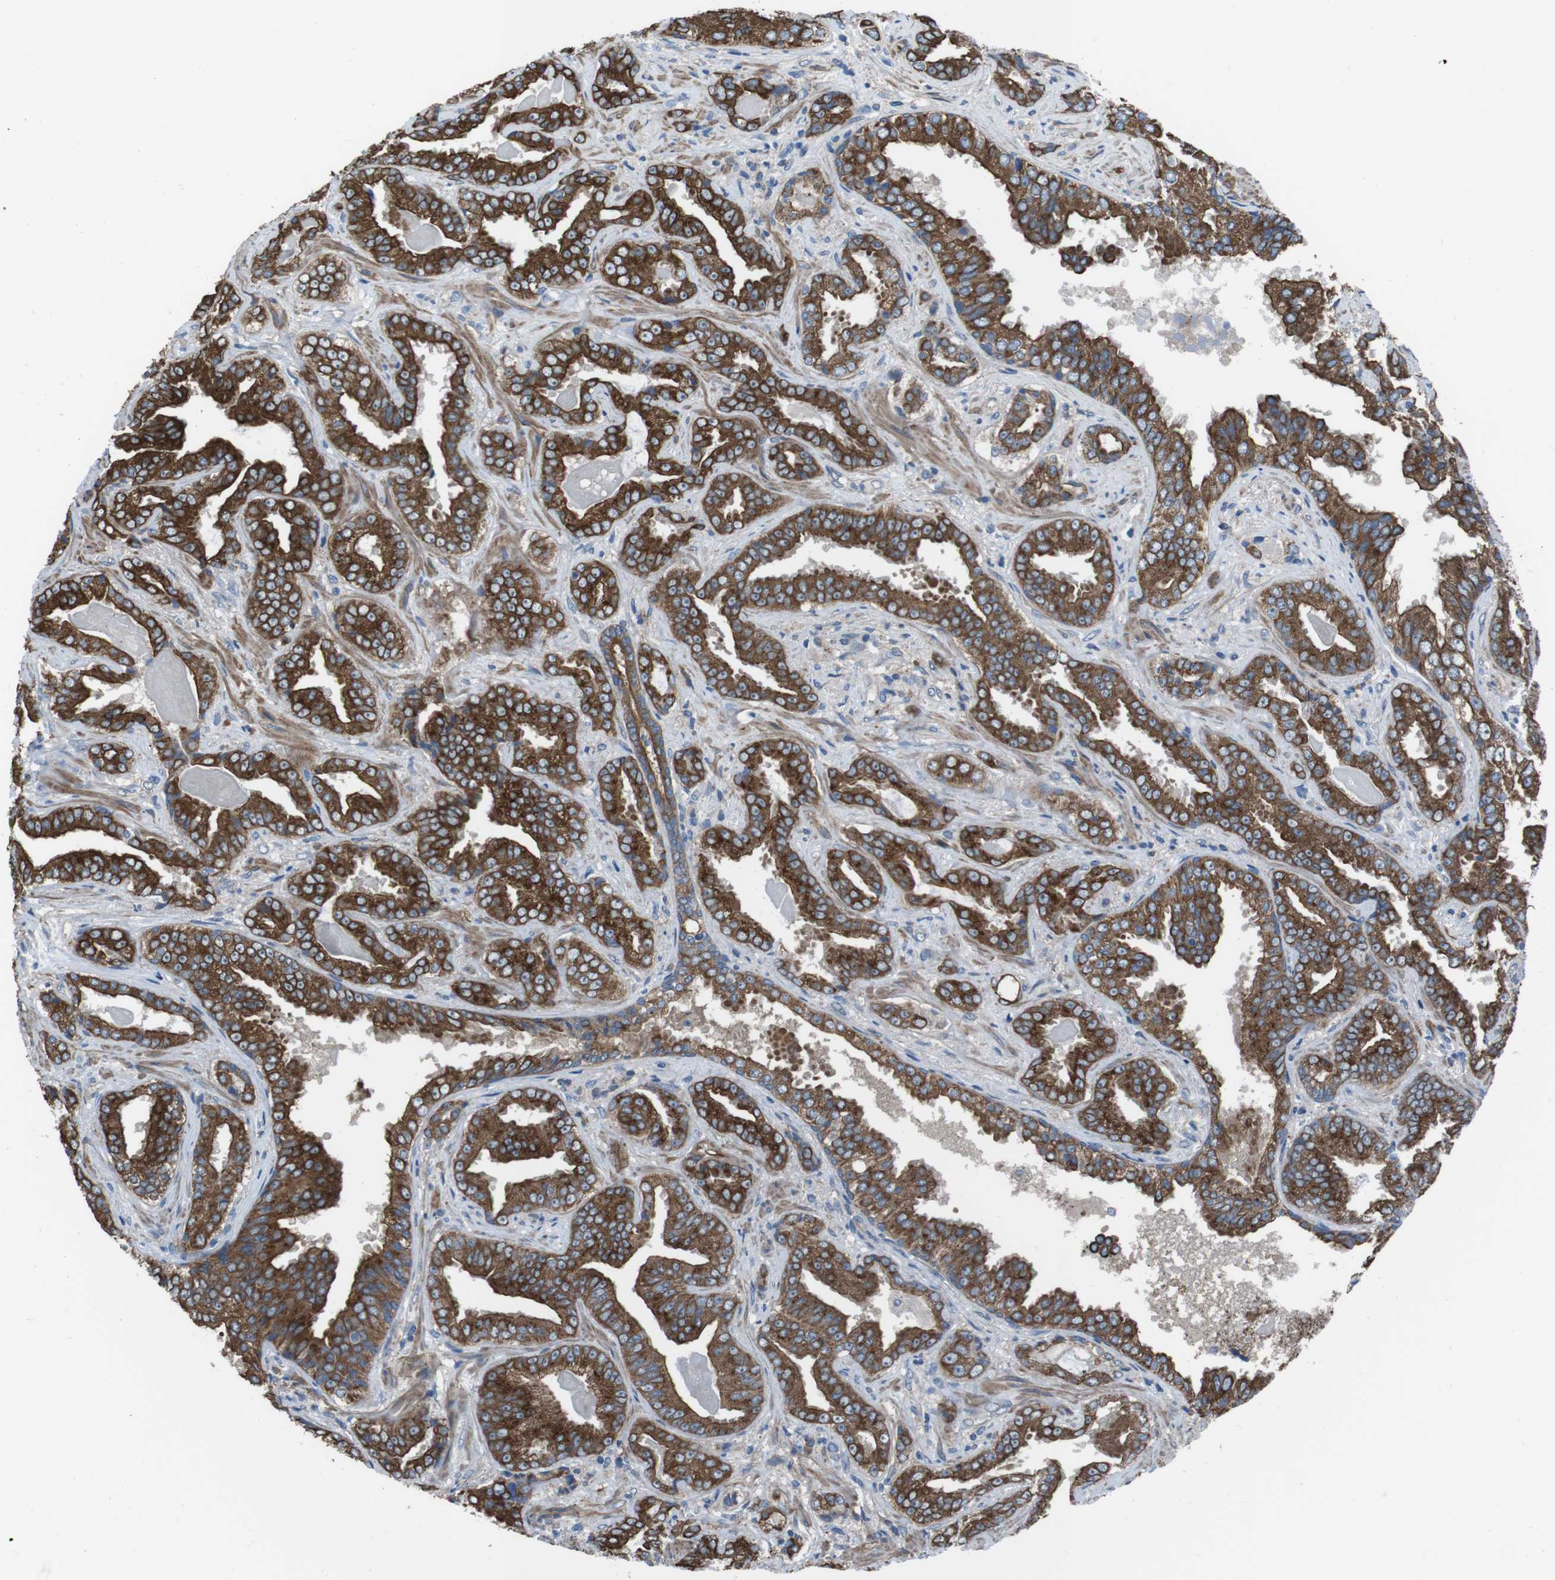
{"staining": {"intensity": "strong", "quantity": ">75%", "location": "cytoplasmic/membranous"}, "tissue": "prostate cancer", "cell_type": "Tumor cells", "image_type": "cancer", "snomed": [{"axis": "morphology", "description": "Adenocarcinoma, Low grade"}, {"axis": "topography", "description": "Prostate"}], "caption": "The photomicrograph demonstrates immunohistochemical staining of prostate adenocarcinoma (low-grade). There is strong cytoplasmic/membranous expression is present in about >75% of tumor cells. (Stains: DAB (3,3'-diaminobenzidine) in brown, nuclei in blue, Microscopy: brightfield microscopy at high magnification).", "gene": "FAM174B", "patient": {"sex": "male", "age": 60}}